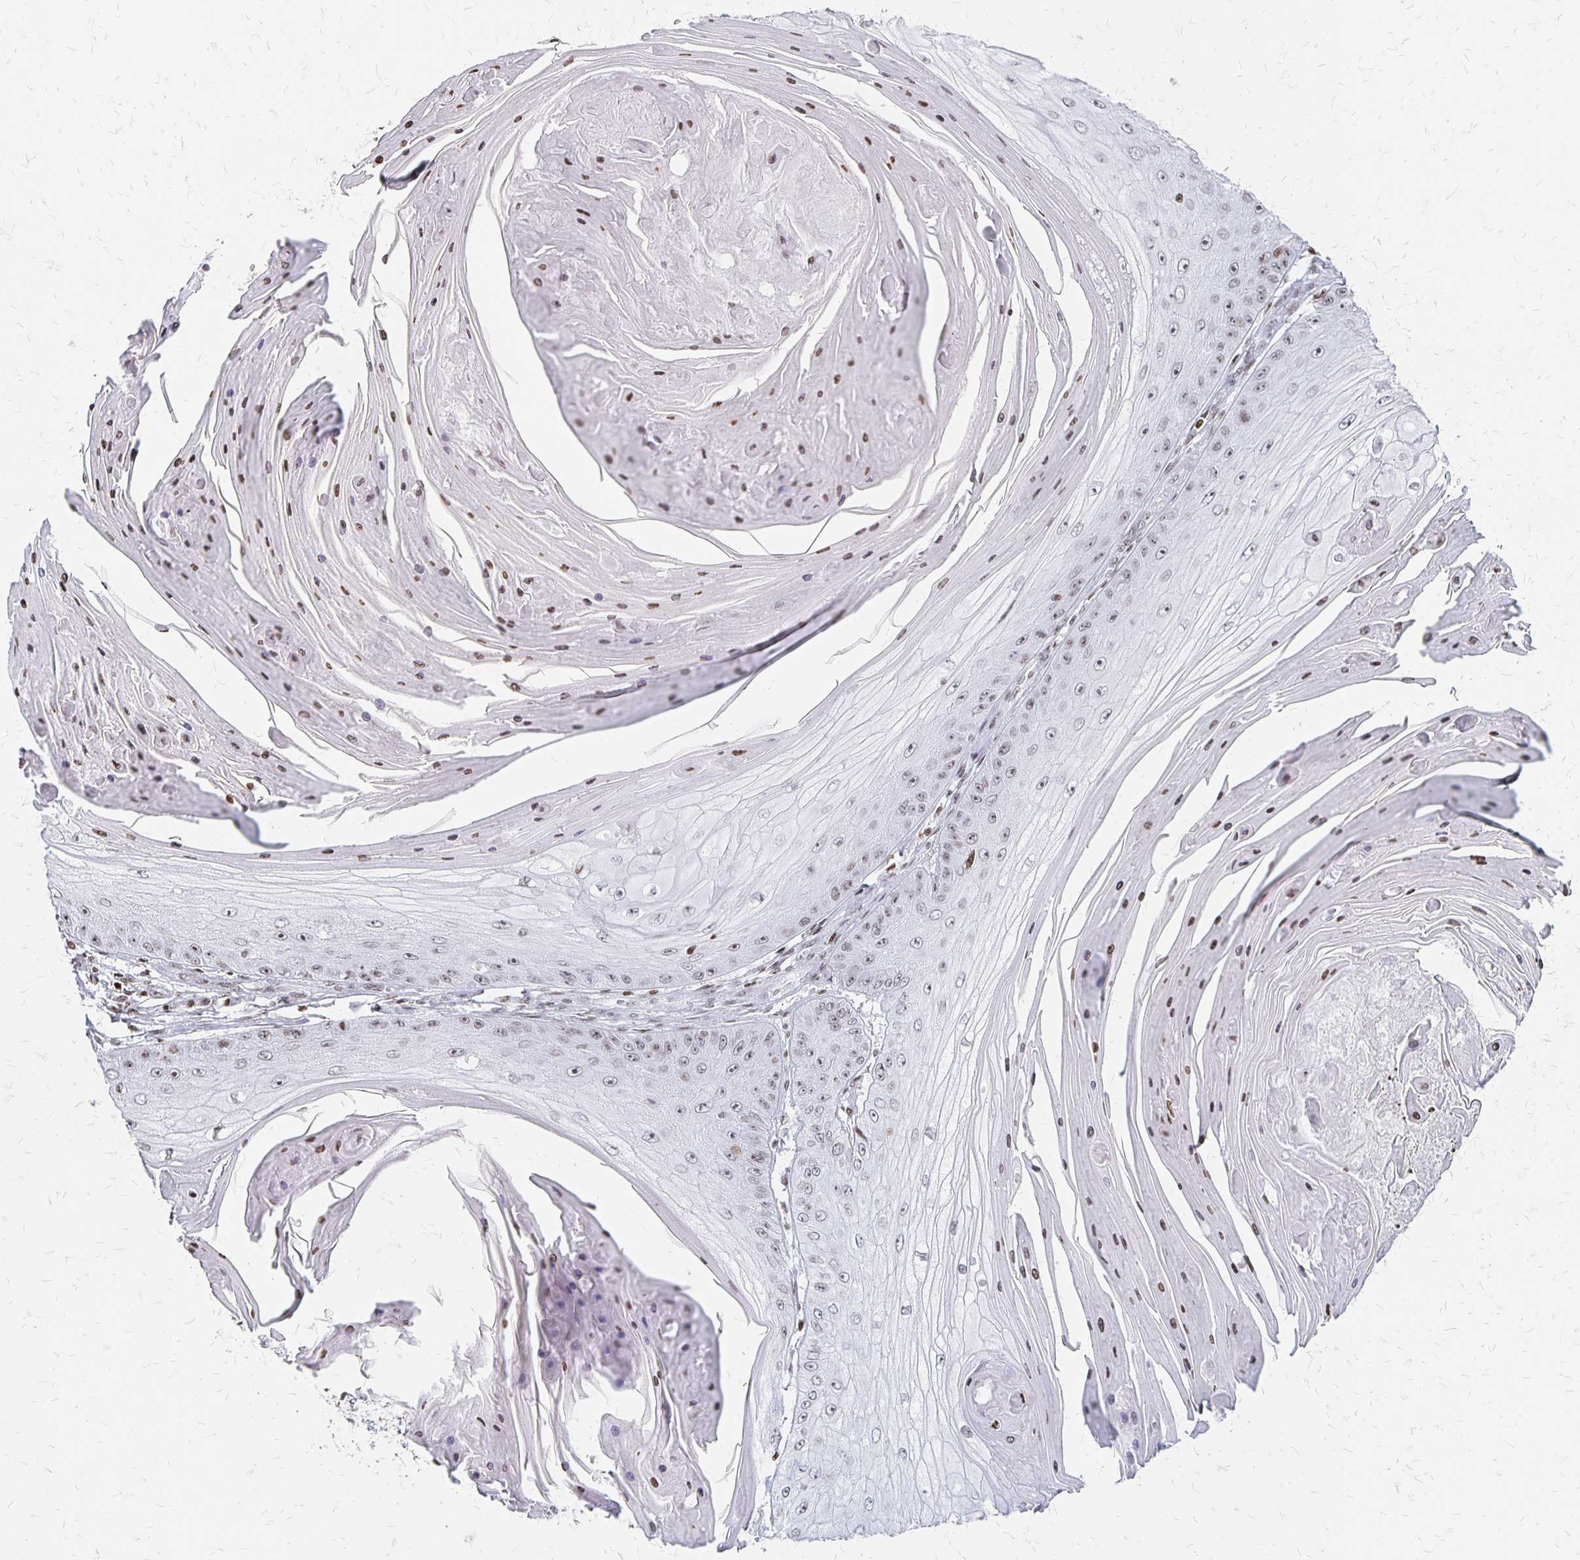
{"staining": {"intensity": "weak", "quantity": "<25%", "location": "nuclear"}, "tissue": "skin cancer", "cell_type": "Tumor cells", "image_type": "cancer", "snomed": [{"axis": "morphology", "description": "Squamous cell carcinoma, NOS"}, {"axis": "topography", "description": "Skin"}], "caption": "Human skin cancer stained for a protein using immunohistochemistry (IHC) exhibits no positivity in tumor cells.", "gene": "ZNF280C", "patient": {"sex": "male", "age": 70}}